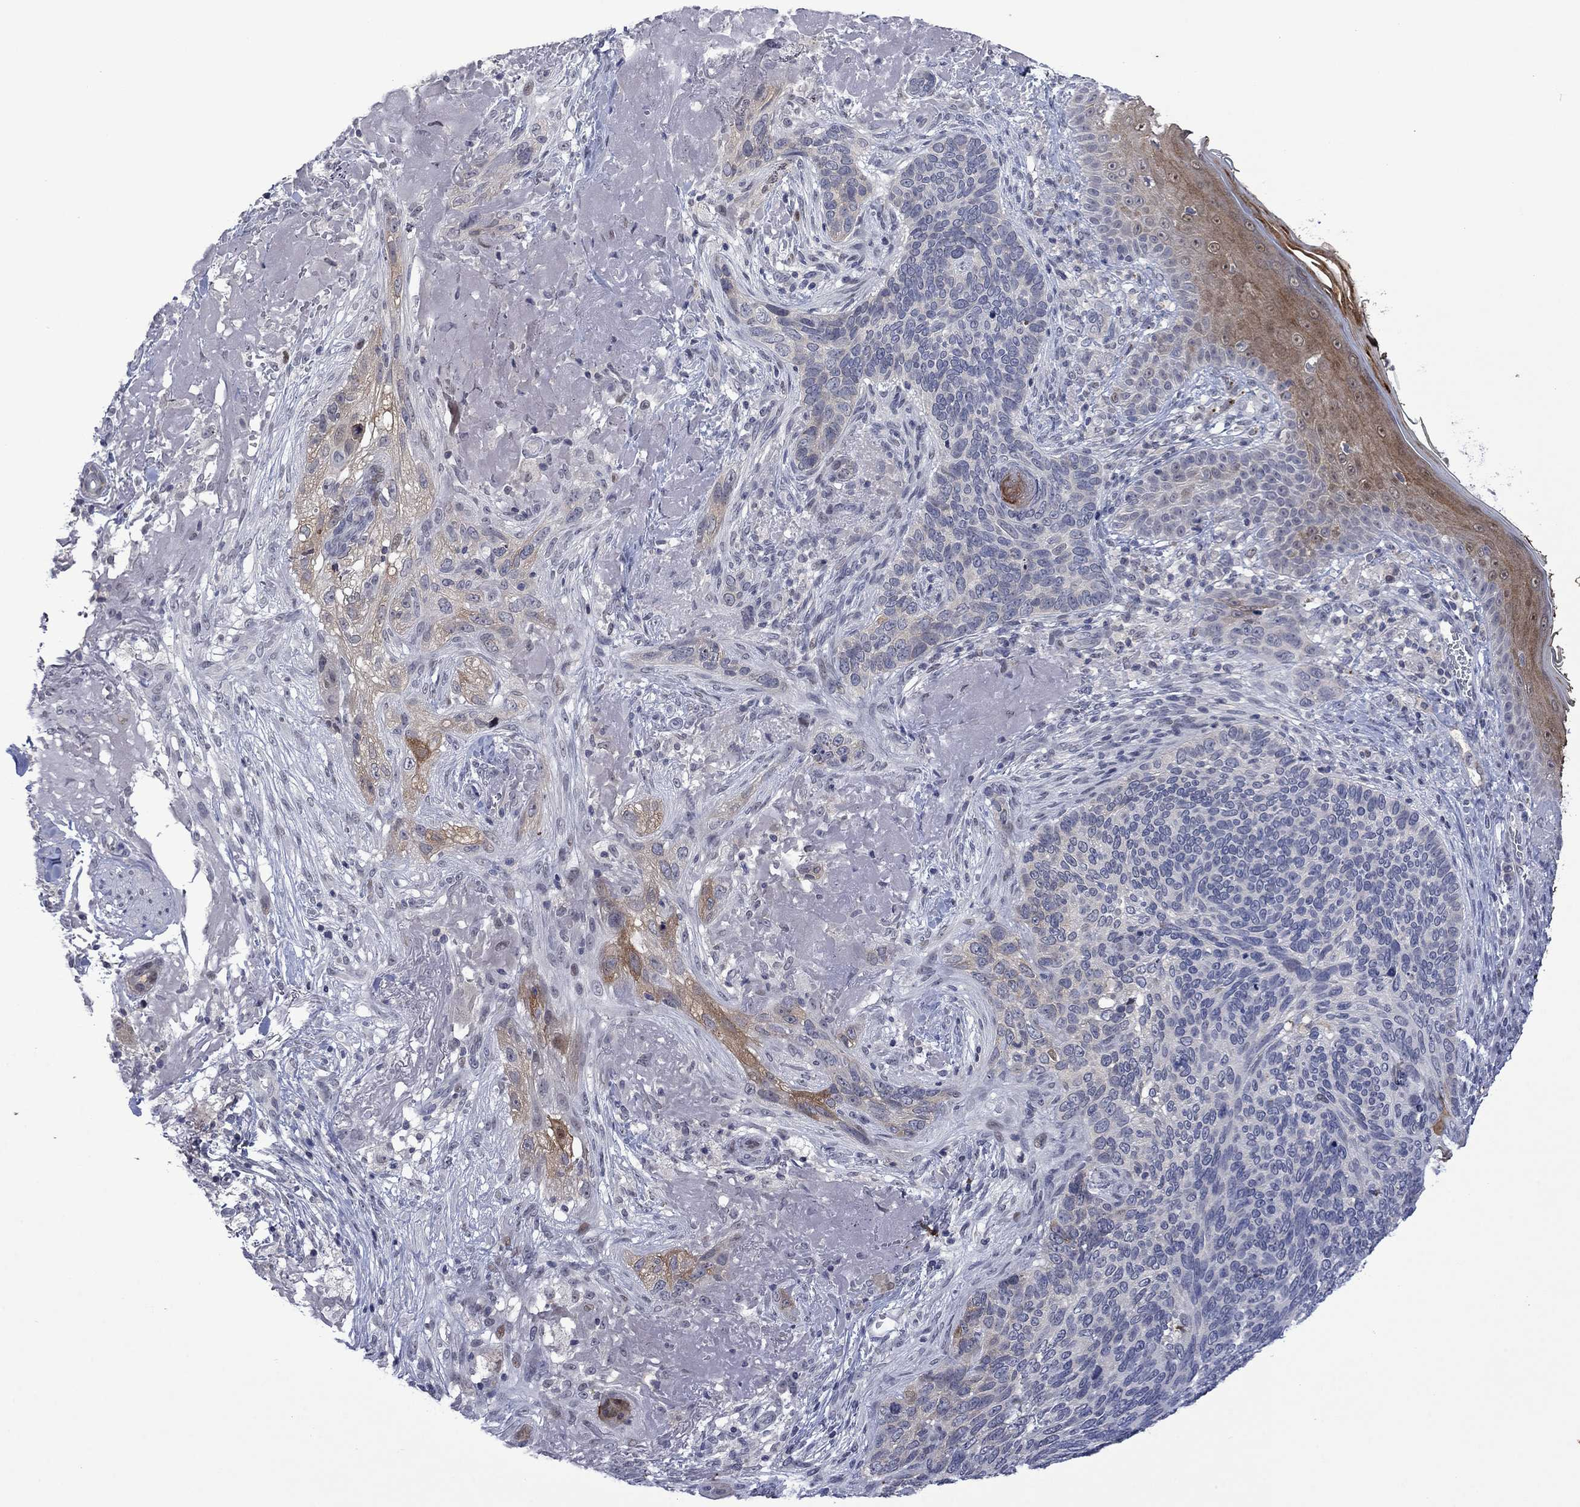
{"staining": {"intensity": "negative", "quantity": "none", "location": "none"}, "tissue": "skin cancer", "cell_type": "Tumor cells", "image_type": "cancer", "snomed": [{"axis": "morphology", "description": "Basal cell carcinoma"}, {"axis": "topography", "description": "Skin"}], "caption": "DAB immunohistochemical staining of human basal cell carcinoma (skin) demonstrates no significant expression in tumor cells.", "gene": "AGL", "patient": {"sex": "male", "age": 91}}